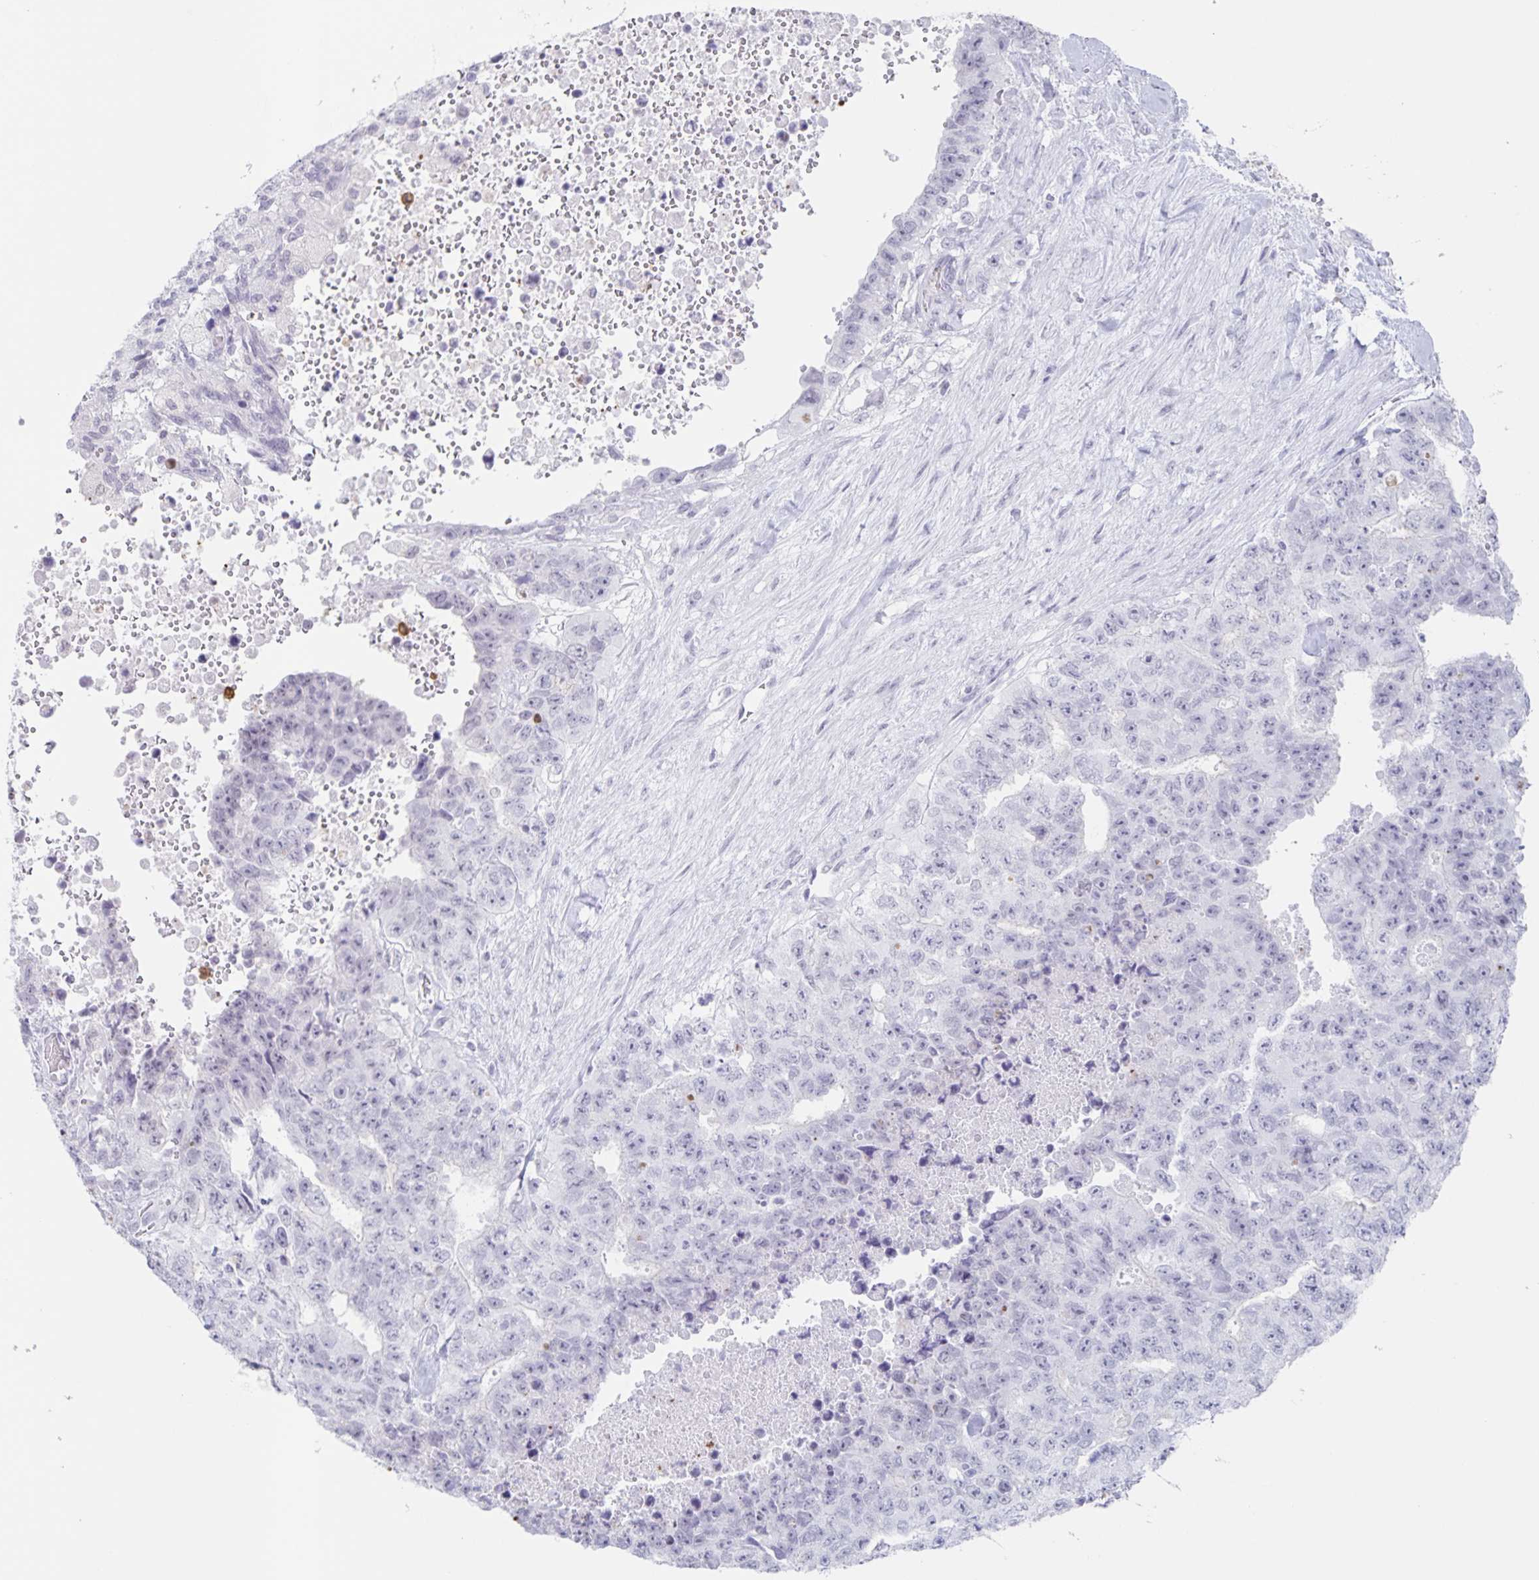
{"staining": {"intensity": "negative", "quantity": "none", "location": "none"}, "tissue": "testis cancer", "cell_type": "Tumor cells", "image_type": "cancer", "snomed": [{"axis": "morphology", "description": "Carcinoma, Embryonal, NOS"}, {"axis": "topography", "description": "Testis"}], "caption": "Embryonal carcinoma (testis) was stained to show a protein in brown. There is no significant expression in tumor cells.", "gene": "LCE6A", "patient": {"sex": "male", "age": 24}}